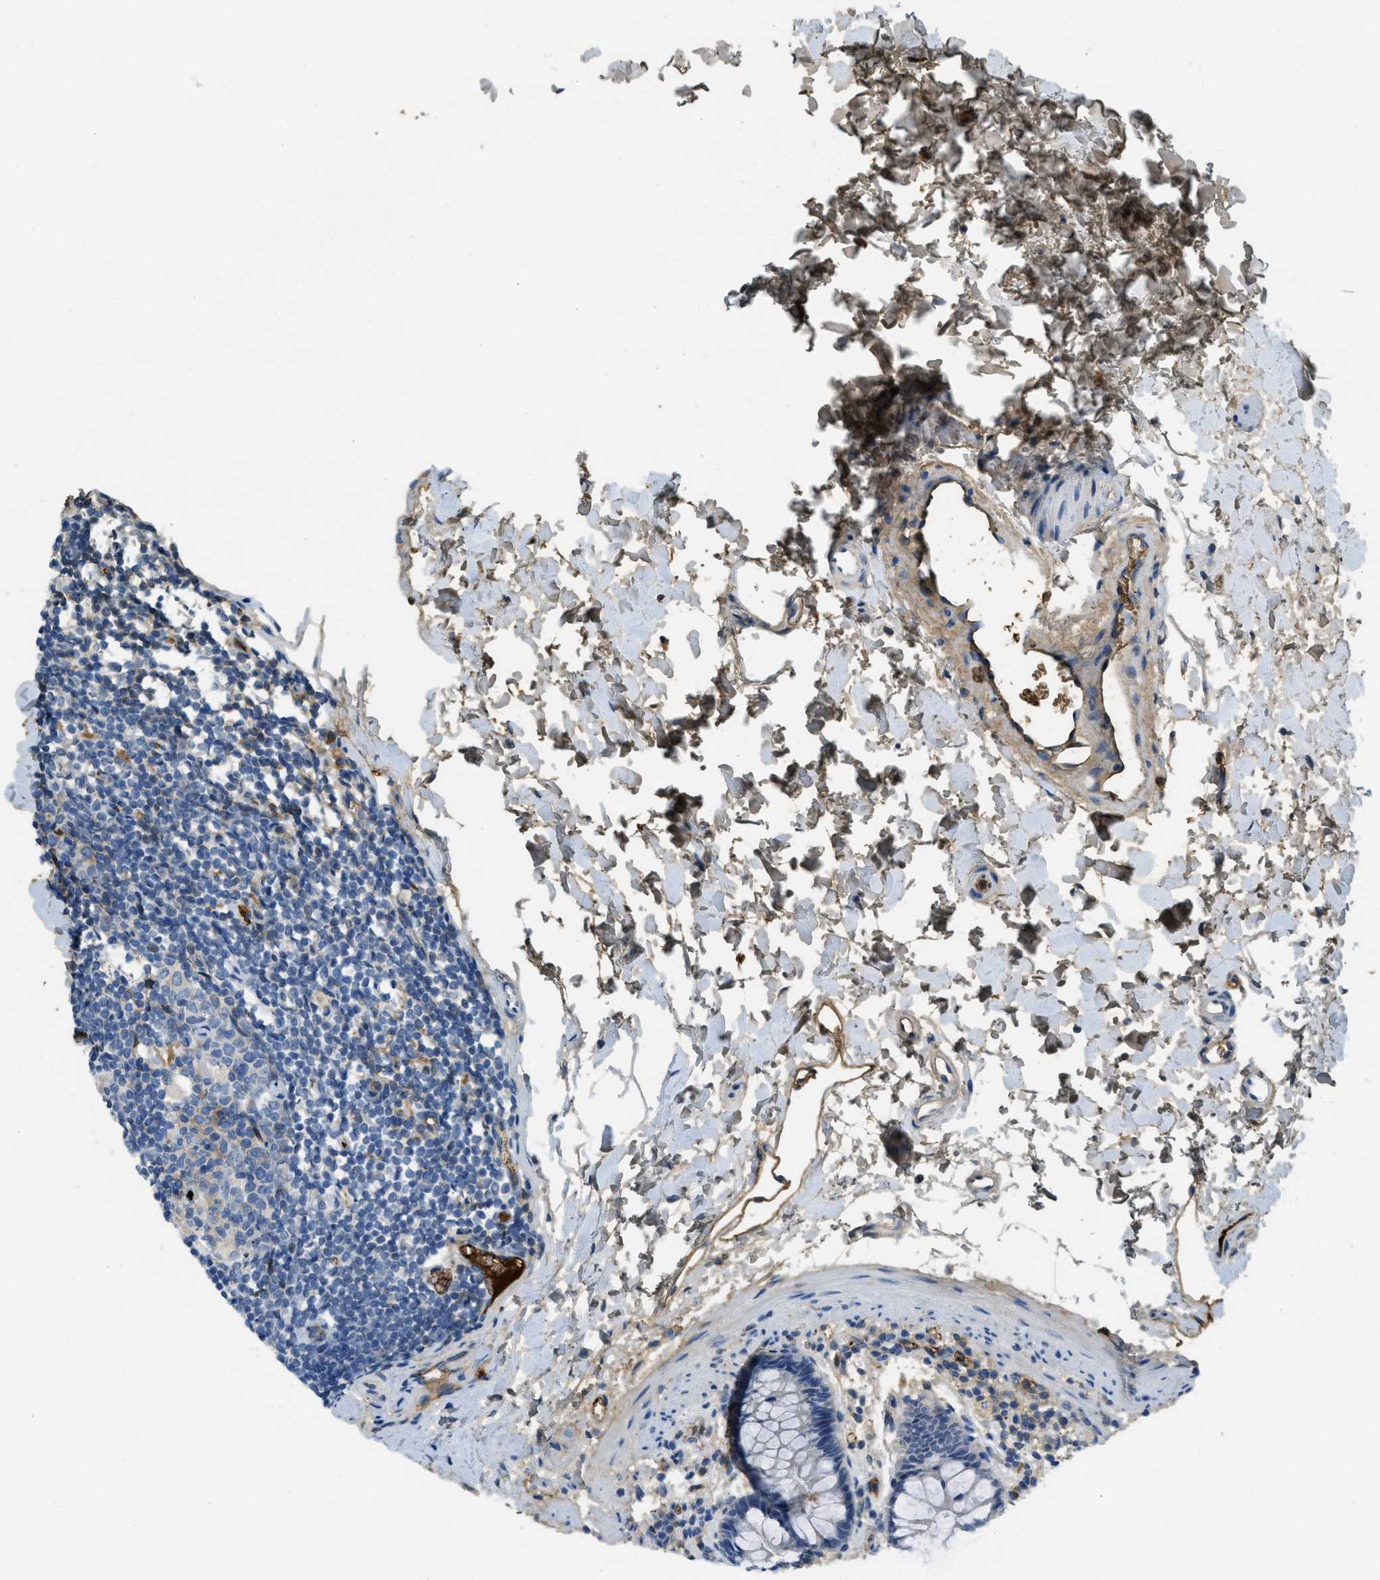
{"staining": {"intensity": "negative", "quantity": "none", "location": "none"}, "tissue": "rectum", "cell_type": "Glandular cells", "image_type": "normal", "snomed": [{"axis": "morphology", "description": "Normal tissue, NOS"}, {"axis": "topography", "description": "Rectum"}], "caption": "Immunohistochemistry micrograph of unremarkable rectum stained for a protein (brown), which reveals no positivity in glandular cells.", "gene": "PRTN3", "patient": {"sex": "female", "age": 24}}